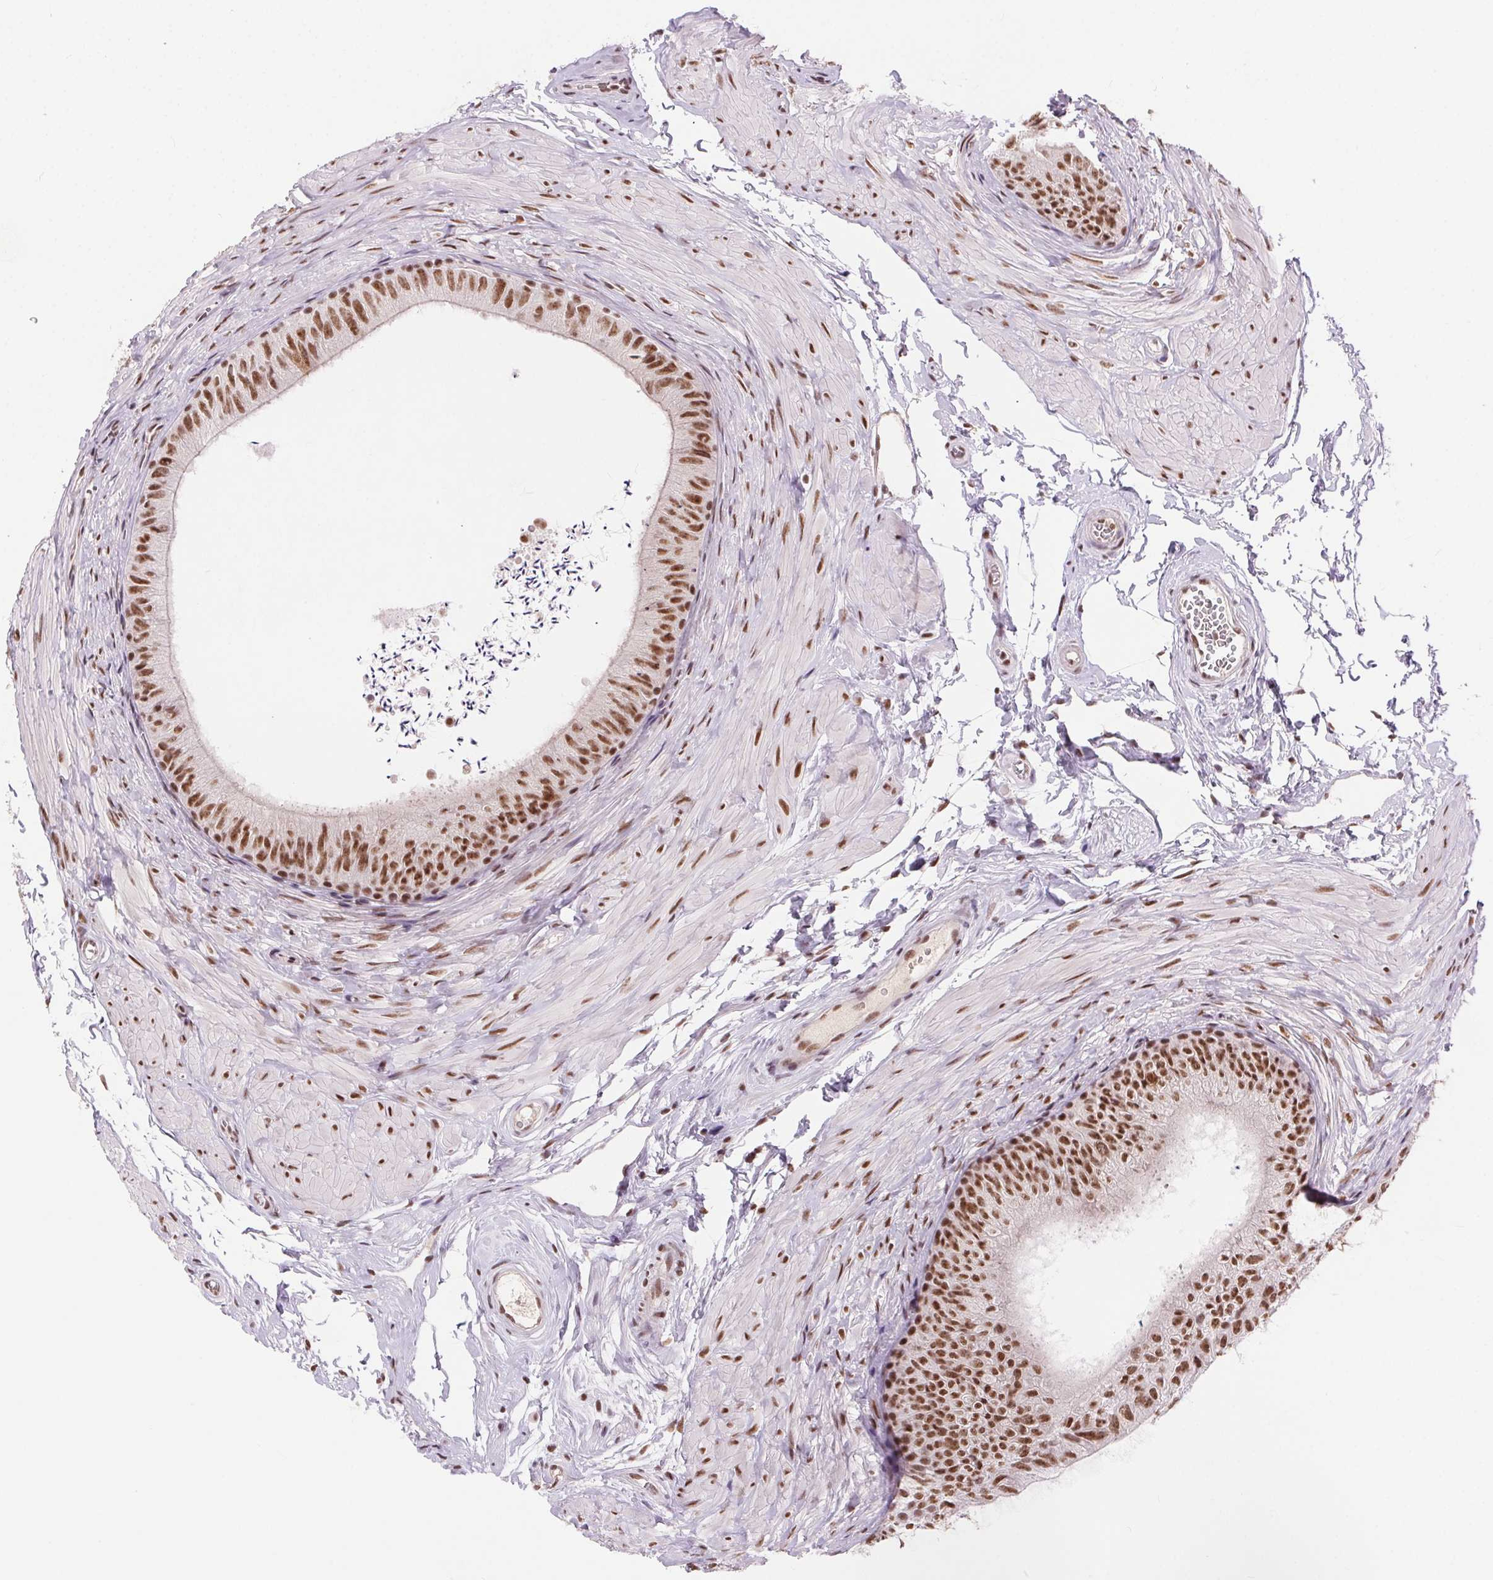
{"staining": {"intensity": "strong", "quantity": ">75%", "location": "nuclear"}, "tissue": "epididymis", "cell_type": "Glandular cells", "image_type": "normal", "snomed": [{"axis": "morphology", "description": "Normal tissue, NOS"}, {"axis": "topography", "description": "Epididymis, spermatic cord, NOS"}, {"axis": "topography", "description": "Epididymis"}, {"axis": "topography", "description": "Peripheral nerve tissue"}], "caption": "This image reveals immunohistochemistry staining of benign human epididymis, with high strong nuclear positivity in about >75% of glandular cells.", "gene": "CD2BP2", "patient": {"sex": "male", "age": 29}}